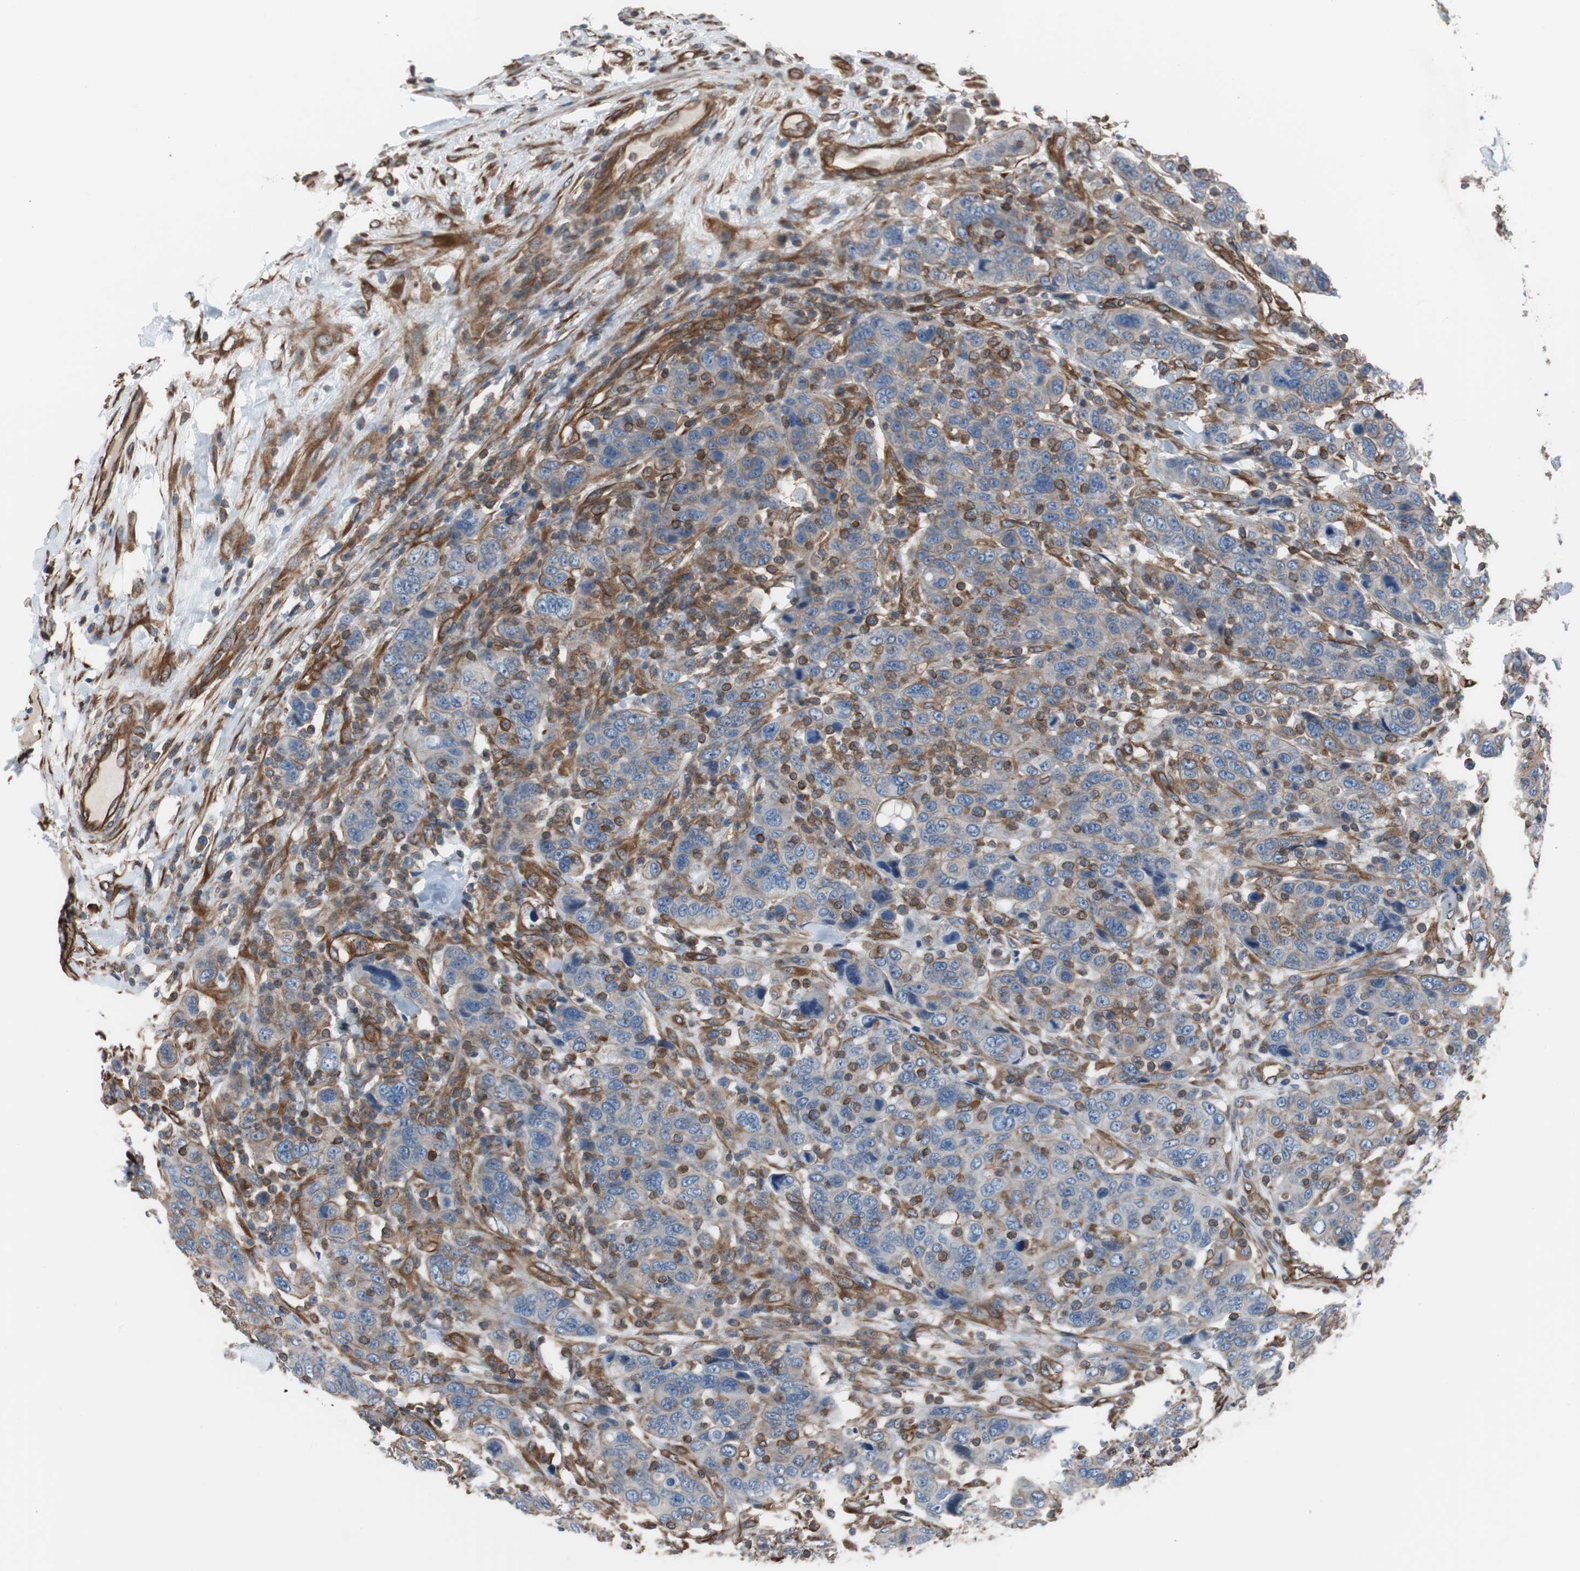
{"staining": {"intensity": "weak", "quantity": "25%-75%", "location": "cytoplasmic/membranous"}, "tissue": "breast cancer", "cell_type": "Tumor cells", "image_type": "cancer", "snomed": [{"axis": "morphology", "description": "Duct carcinoma"}, {"axis": "topography", "description": "Breast"}], "caption": "This is an image of IHC staining of breast invasive ductal carcinoma, which shows weak expression in the cytoplasmic/membranous of tumor cells.", "gene": "KIF3B", "patient": {"sex": "female", "age": 37}}